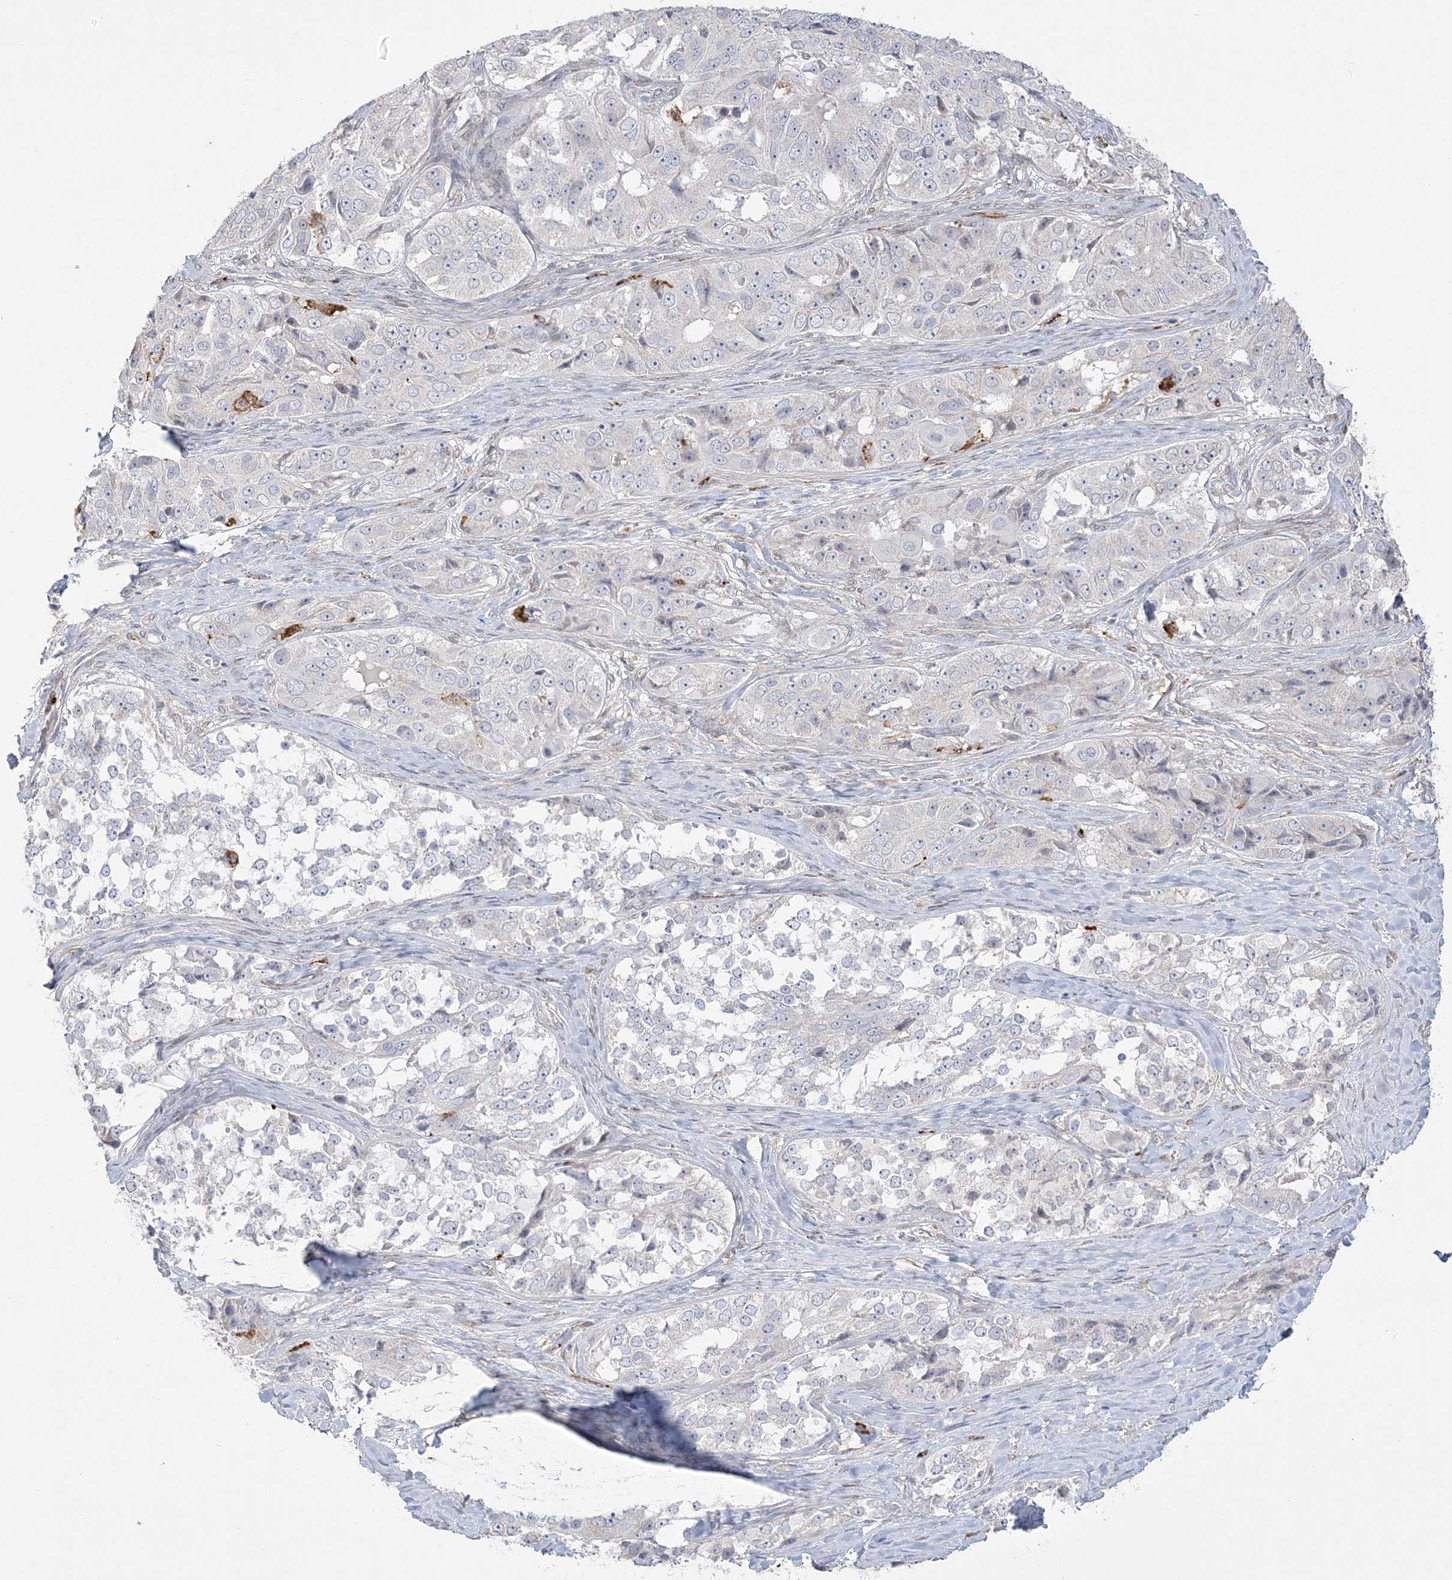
{"staining": {"intensity": "negative", "quantity": "none", "location": "none"}, "tissue": "ovarian cancer", "cell_type": "Tumor cells", "image_type": "cancer", "snomed": [{"axis": "morphology", "description": "Carcinoma, endometroid"}, {"axis": "topography", "description": "Ovary"}], "caption": "The histopathology image demonstrates no significant staining in tumor cells of ovarian endometroid carcinoma. (DAB (3,3'-diaminobenzidine) immunohistochemistry visualized using brightfield microscopy, high magnification).", "gene": "HAAO", "patient": {"sex": "female", "age": 51}}